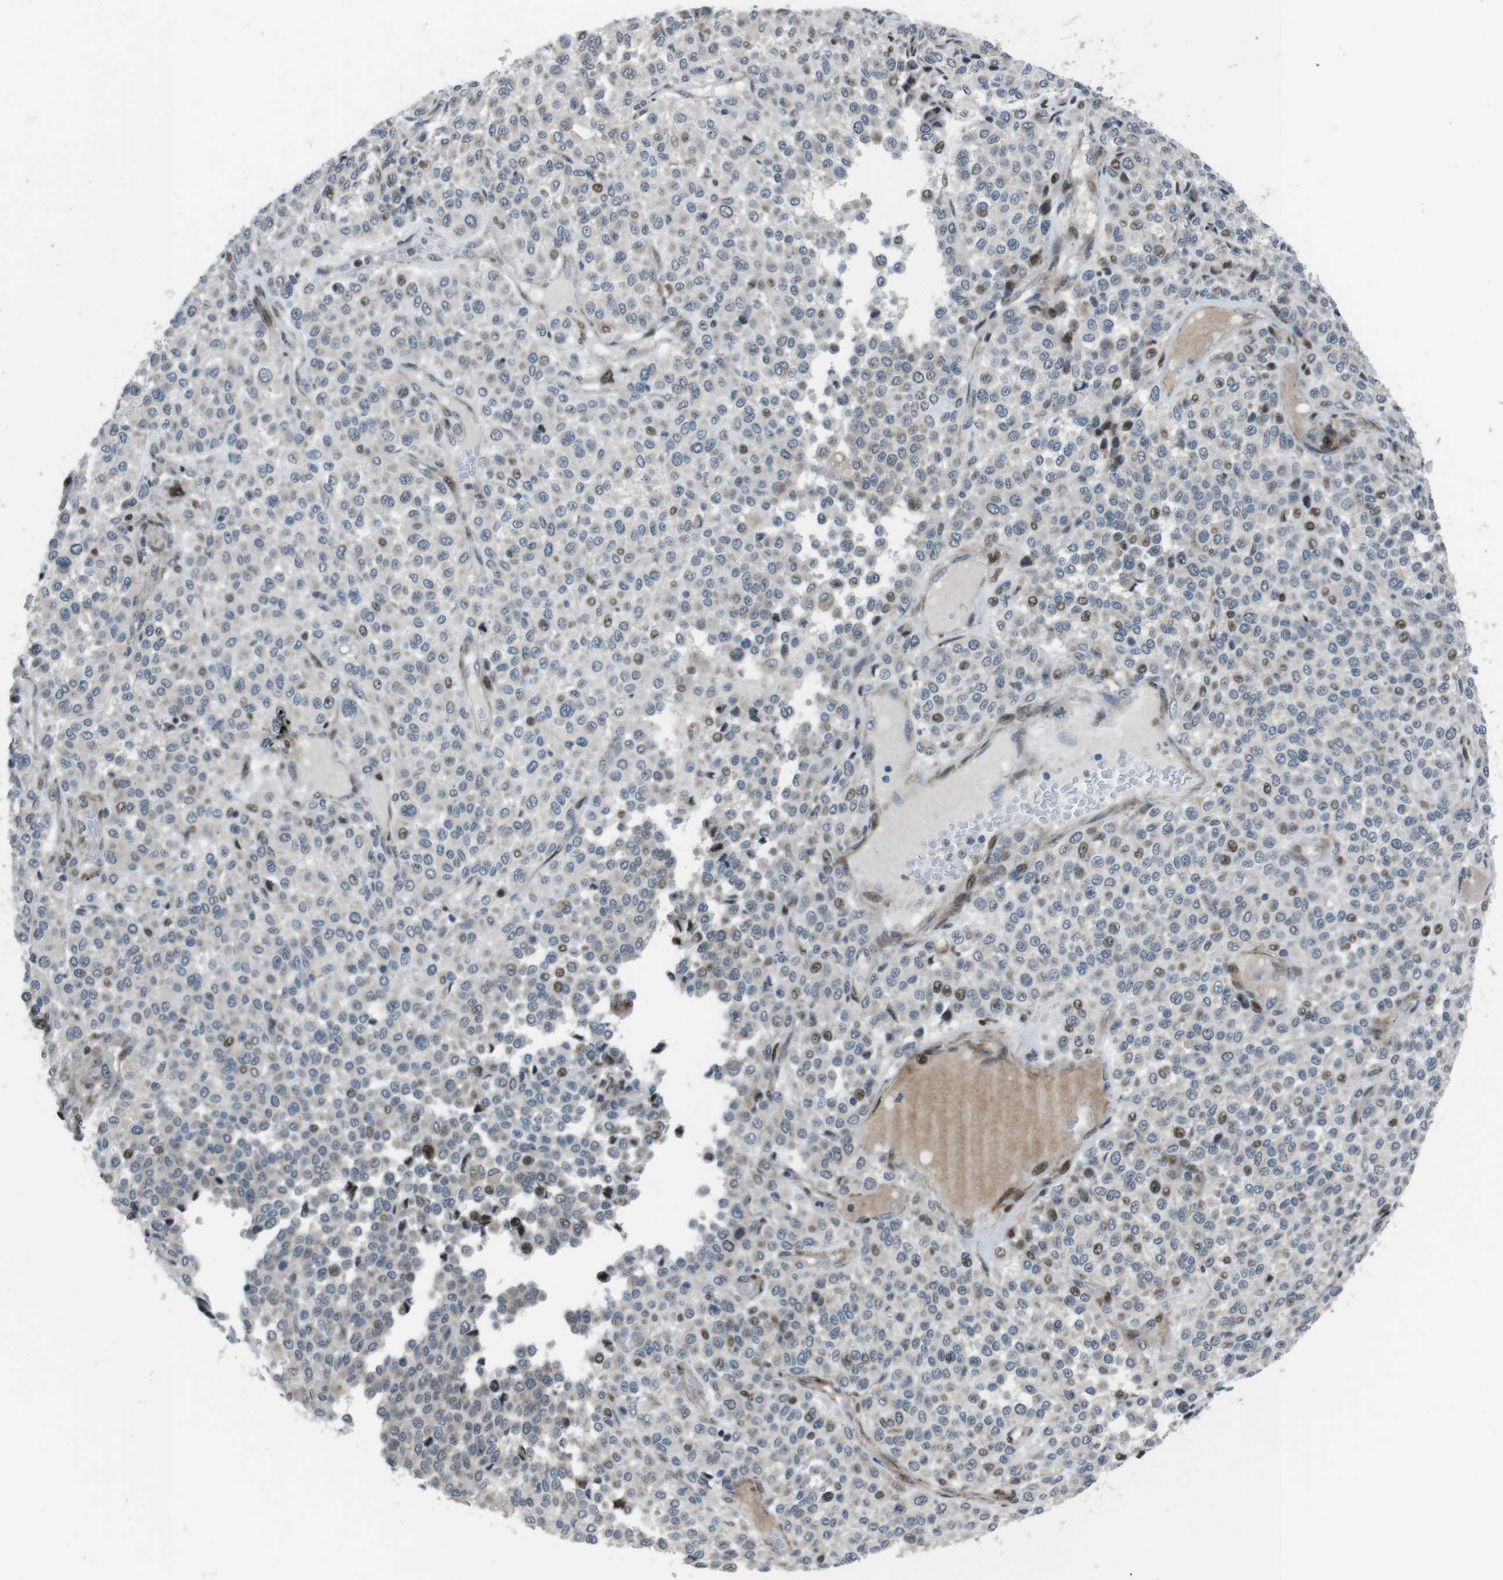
{"staining": {"intensity": "moderate", "quantity": "<25%", "location": "nuclear"}, "tissue": "melanoma", "cell_type": "Tumor cells", "image_type": "cancer", "snomed": [{"axis": "morphology", "description": "Malignant melanoma, Metastatic site"}, {"axis": "topography", "description": "Pancreas"}], "caption": "Melanoma tissue exhibits moderate nuclear expression in approximately <25% of tumor cells (DAB = brown stain, brightfield microscopy at high magnification).", "gene": "PBRM1", "patient": {"sex": "female", "age": 30}}